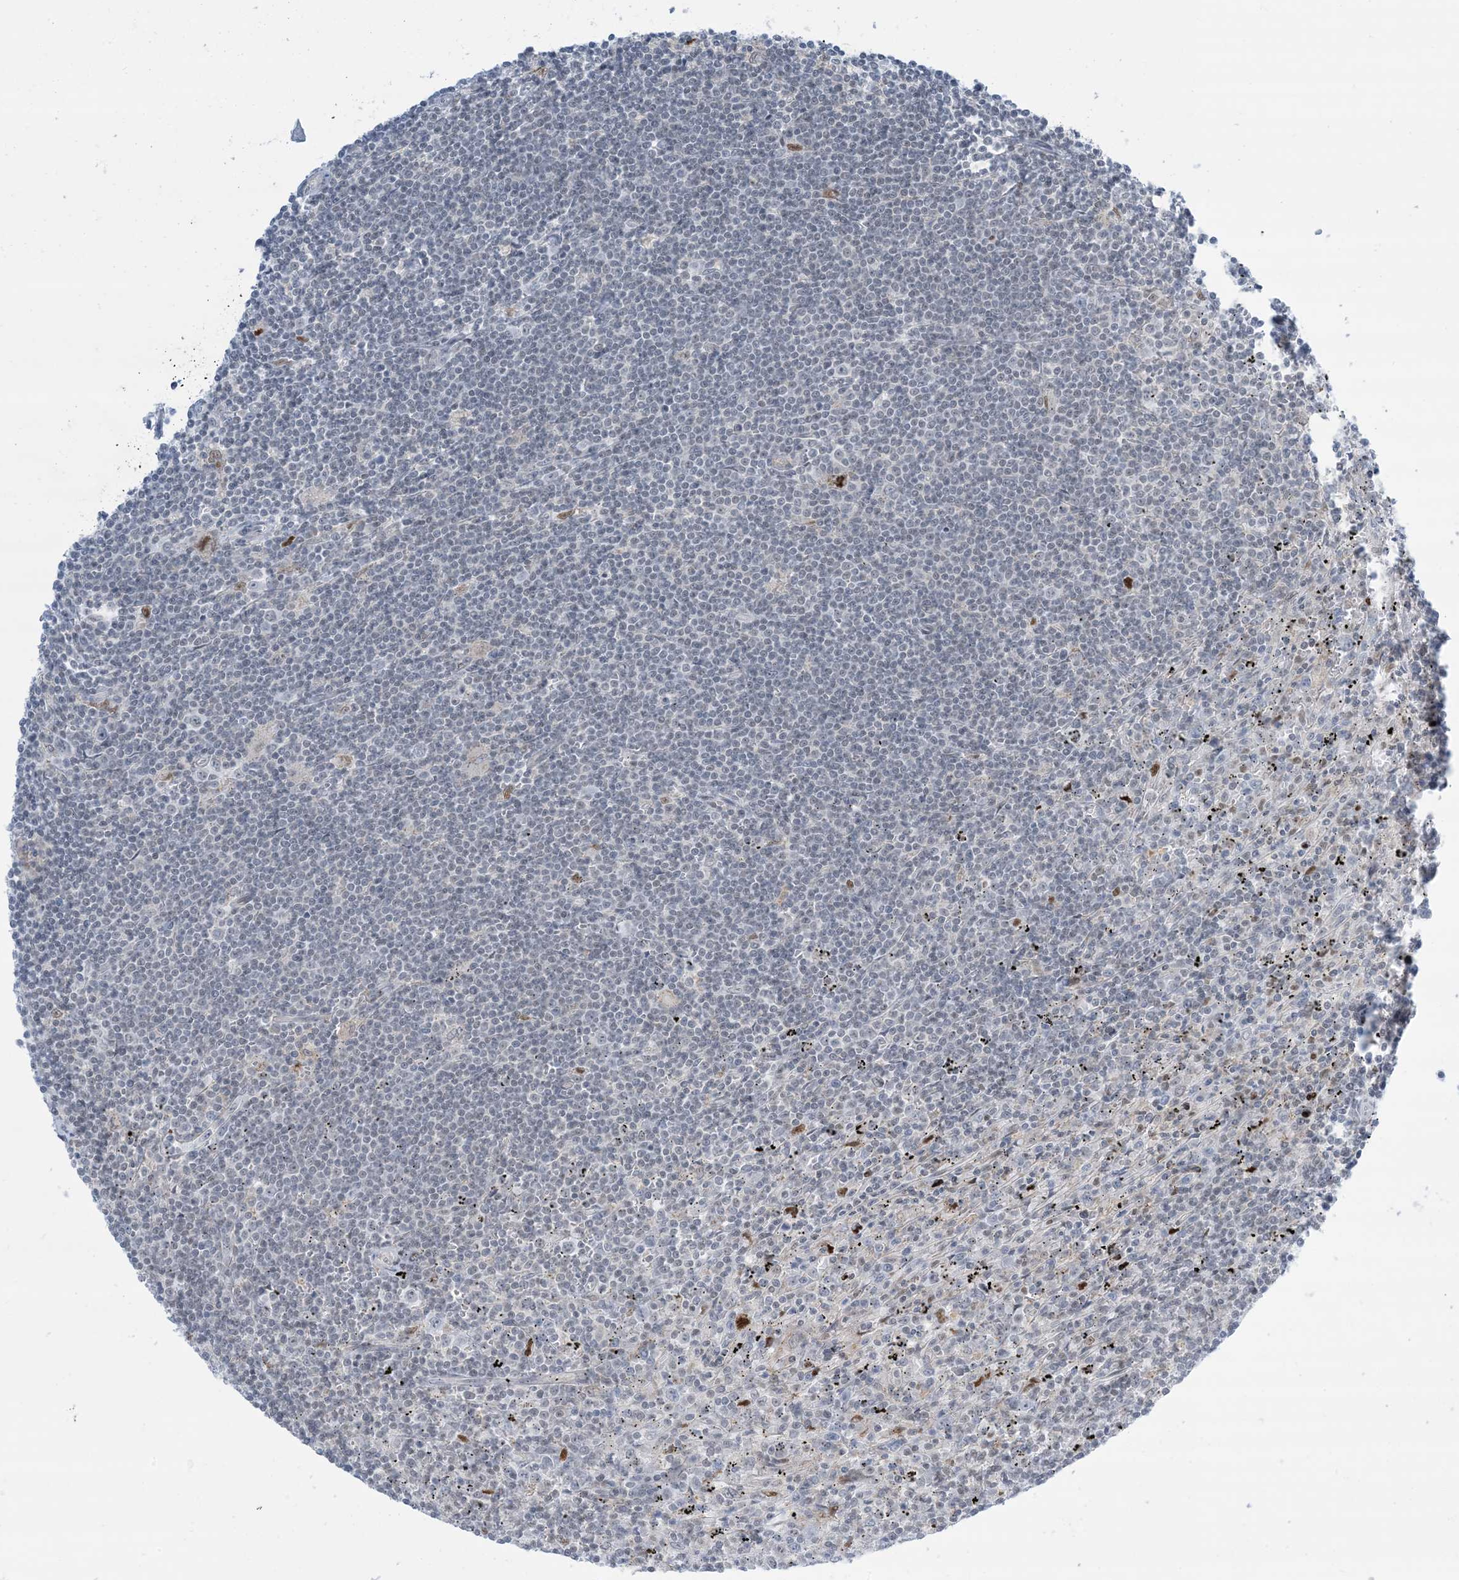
{"staining": {"intensity": "negative", "quantity": "none", "location": "none"}, "tissue": "lymphoma", "cell_type": "Tumor cells", "image_type": "cancer", "snomed": [{"axis": "morphology", "description": "Malignant lymphoma, non-Hodgkin's type, Low grade"}, {"axis": "topography", "description": "Spleen"}], "caption": "The histopathology image demonstrates no staining of tumor cells in malignant lymphoma, non-Hodgkin's type (low-grade). (DAB (3,3'-diaminobenzidine) immunohistochemistry (IHC), high magnification).", "gene": "TFPT", "patient": {"sex": "male", "age": 76}}